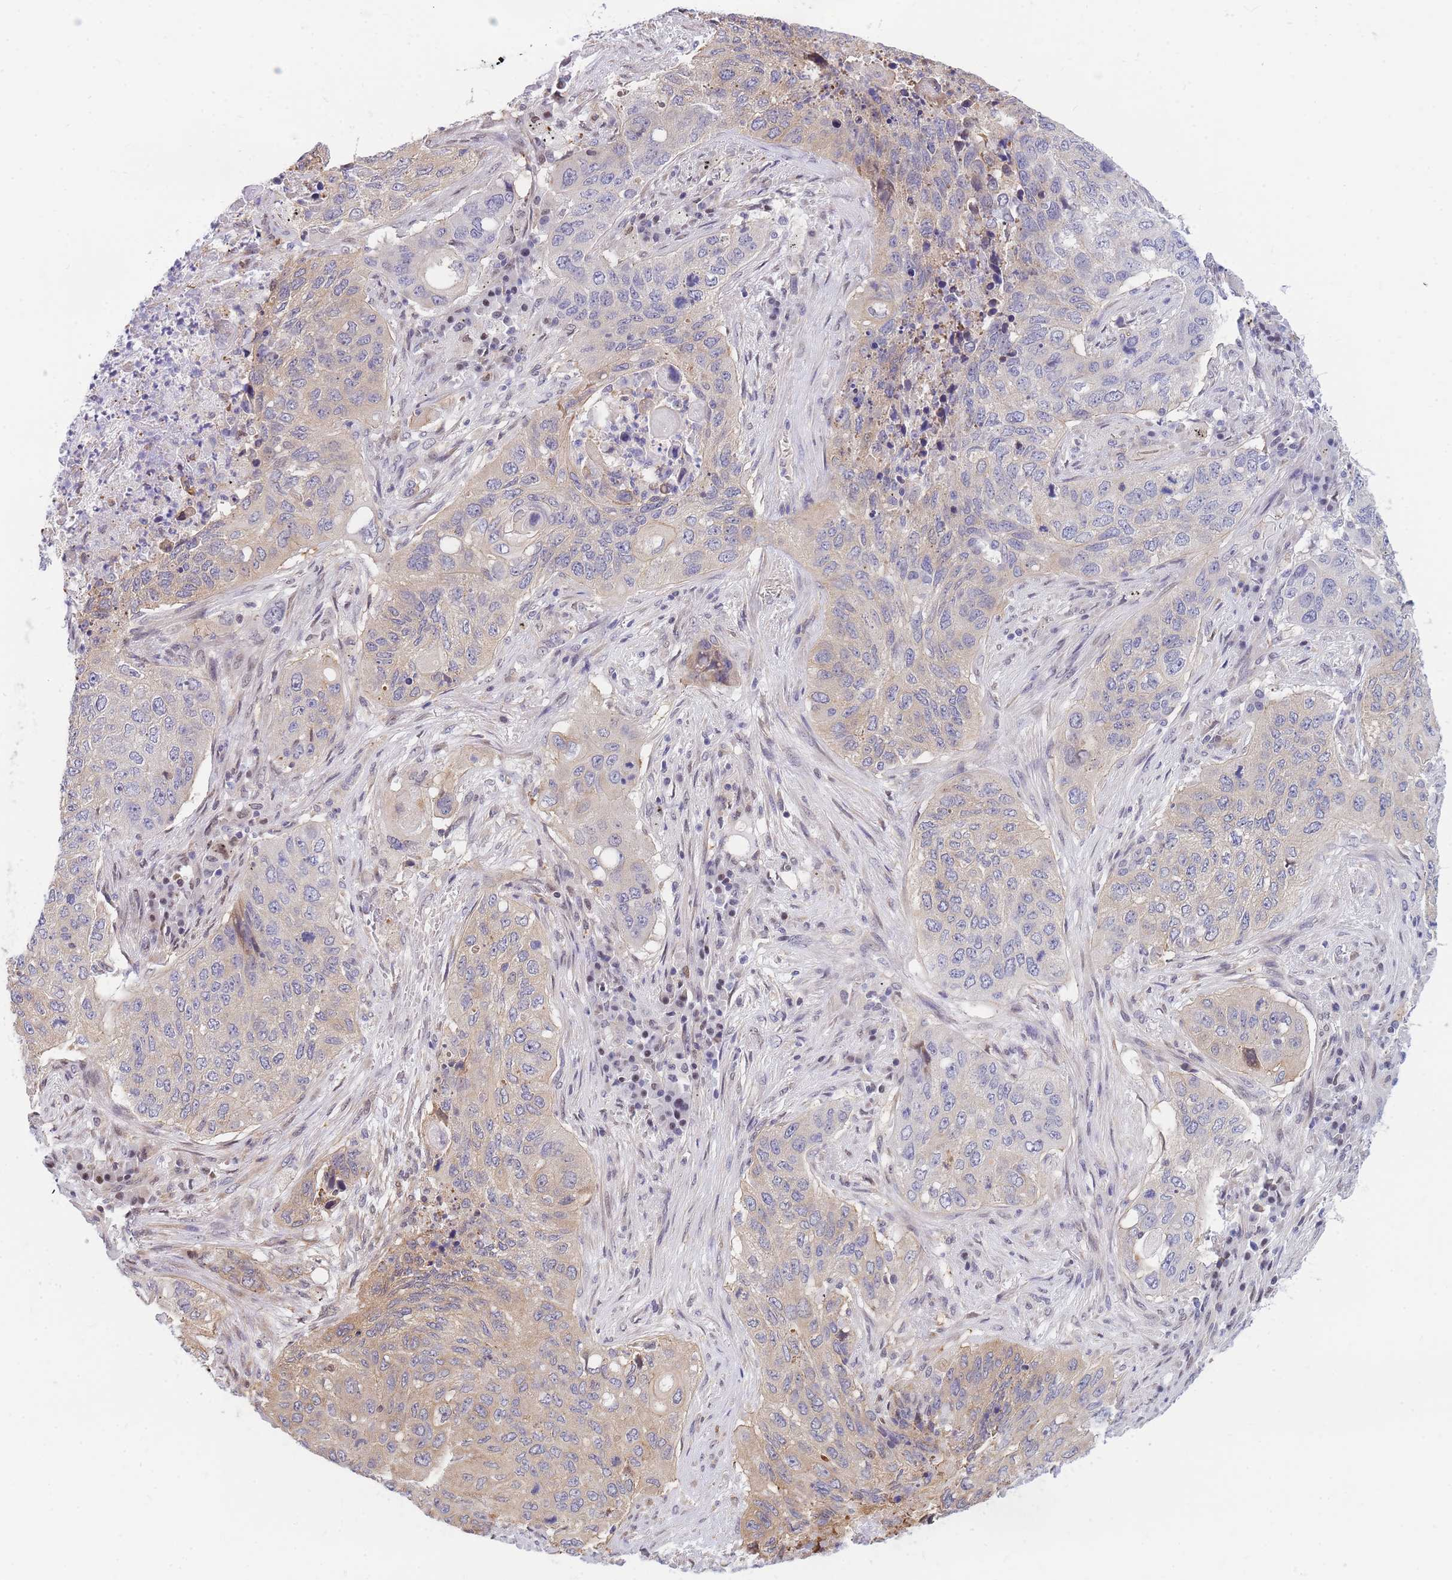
{"staining": {"intensity": "weak", "quantity": "25%-75%", "location": "cytoplasmic/membranous"}, "tissue": "lung cancer", "cell_type": "Tumor cells", "image_type": "cancer", "snomed": [{"axis": "morphology", "description": "Squamous cell carcinoma, NOS"}, {"axis": "topography", "description": "Lung"}], "caption": "There is low levels of weak cytoplasmic/membranous positivity in tumor cells of lung cancer, as demonstrated by immunohistochemical staining (brown color).", "gene": "CRACD", "patient": {"sex": "female", "age": 63}}